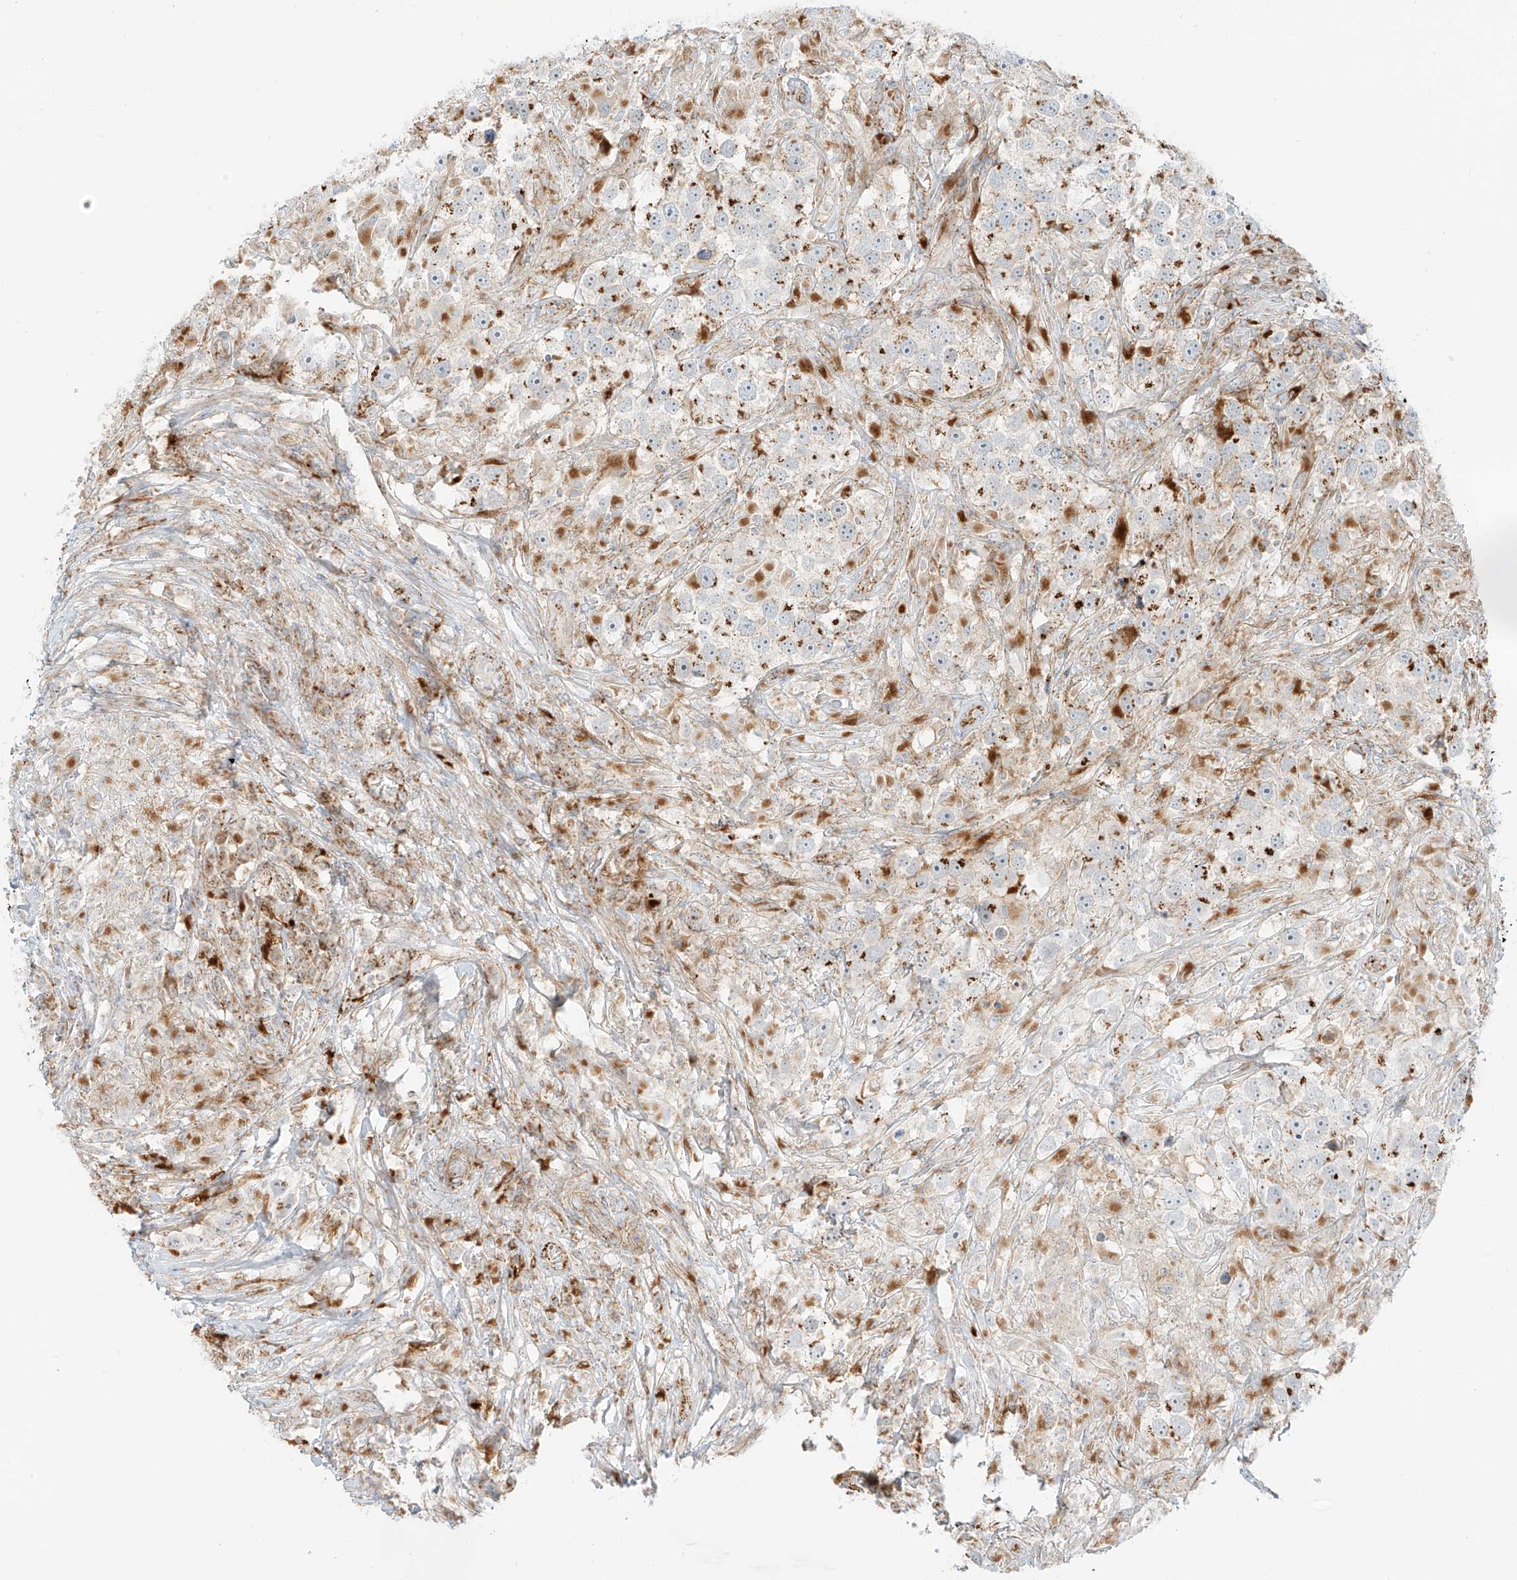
{"staining": {"intensity": "moderate", "quantity": ">75%", "location": "cytoplasmic/membranous"}, "tissue": "testis cancer", "cell_type": "Tumor cells", "image_type": "cancer", "snomed": [{"axis": "morphology", "description": "Seminoma, NOS"}, {"axis": "topography", "description": "Testis"}], "caption": "Immunohistochemistry of human seminoma (testis) demonstrates medium levels of moderate cytoplasmic/membranous expression in about >75% of tumor cells.", "gene": "SLC35F6", "patient": {"sex": "male", "age": 49}}